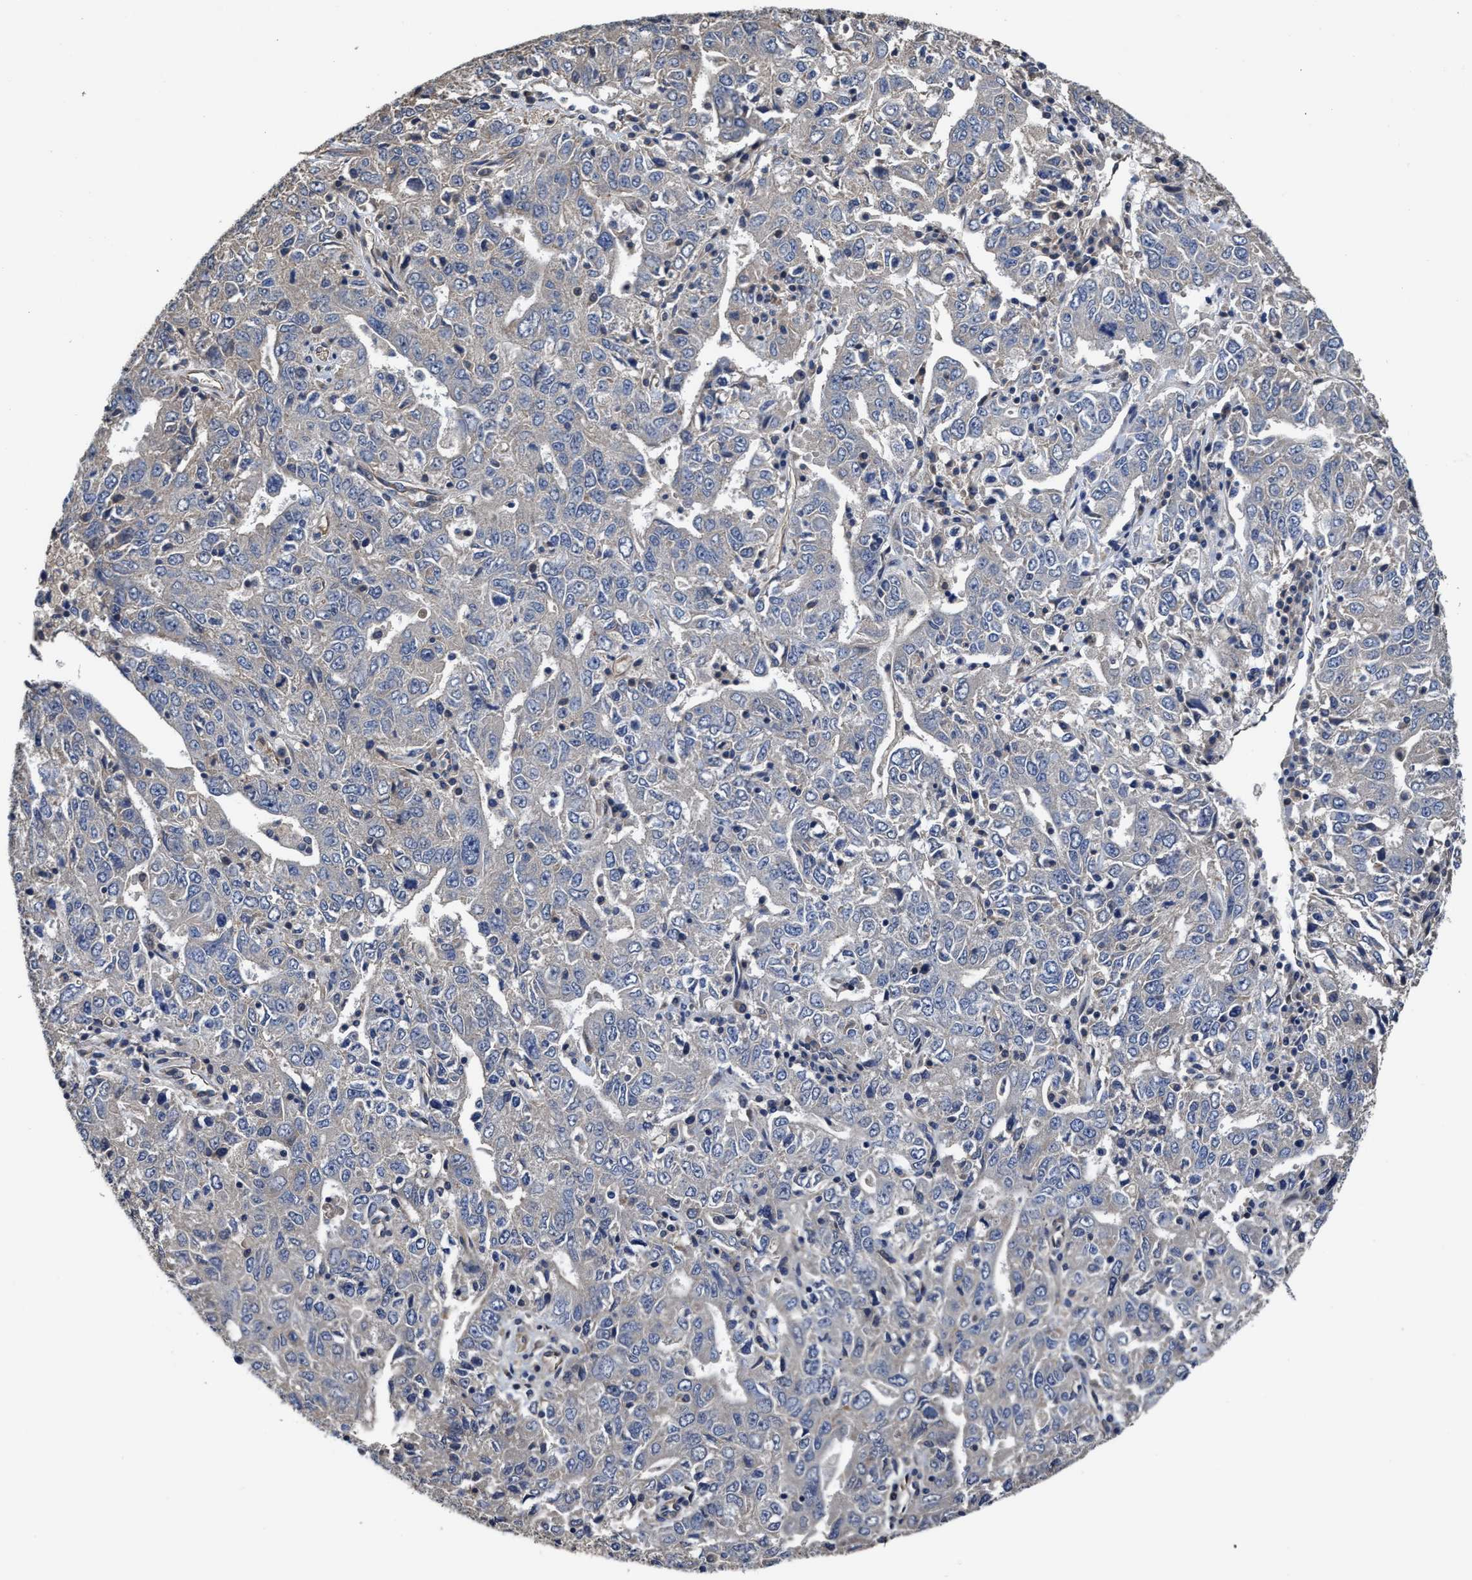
{"staining": {"intensity": "negative", "quantity": "none", "location": "none"}, "tissue": "ovarian cancer", "cell_type": "Tumor cells", "image_type": "cancer", "snomed": [{"axis": "morphology", "description": "Carcinoma, endometroid"}, {"axis": "topography", "description": "Ovary"}], "caption": "Protein analysis of ovarian cancer (endometroid carcinoma) exhibits no significant positivity in tumor cells.", "gene": "TRAF6", "patient": {"sex": "female", "age": 62}}